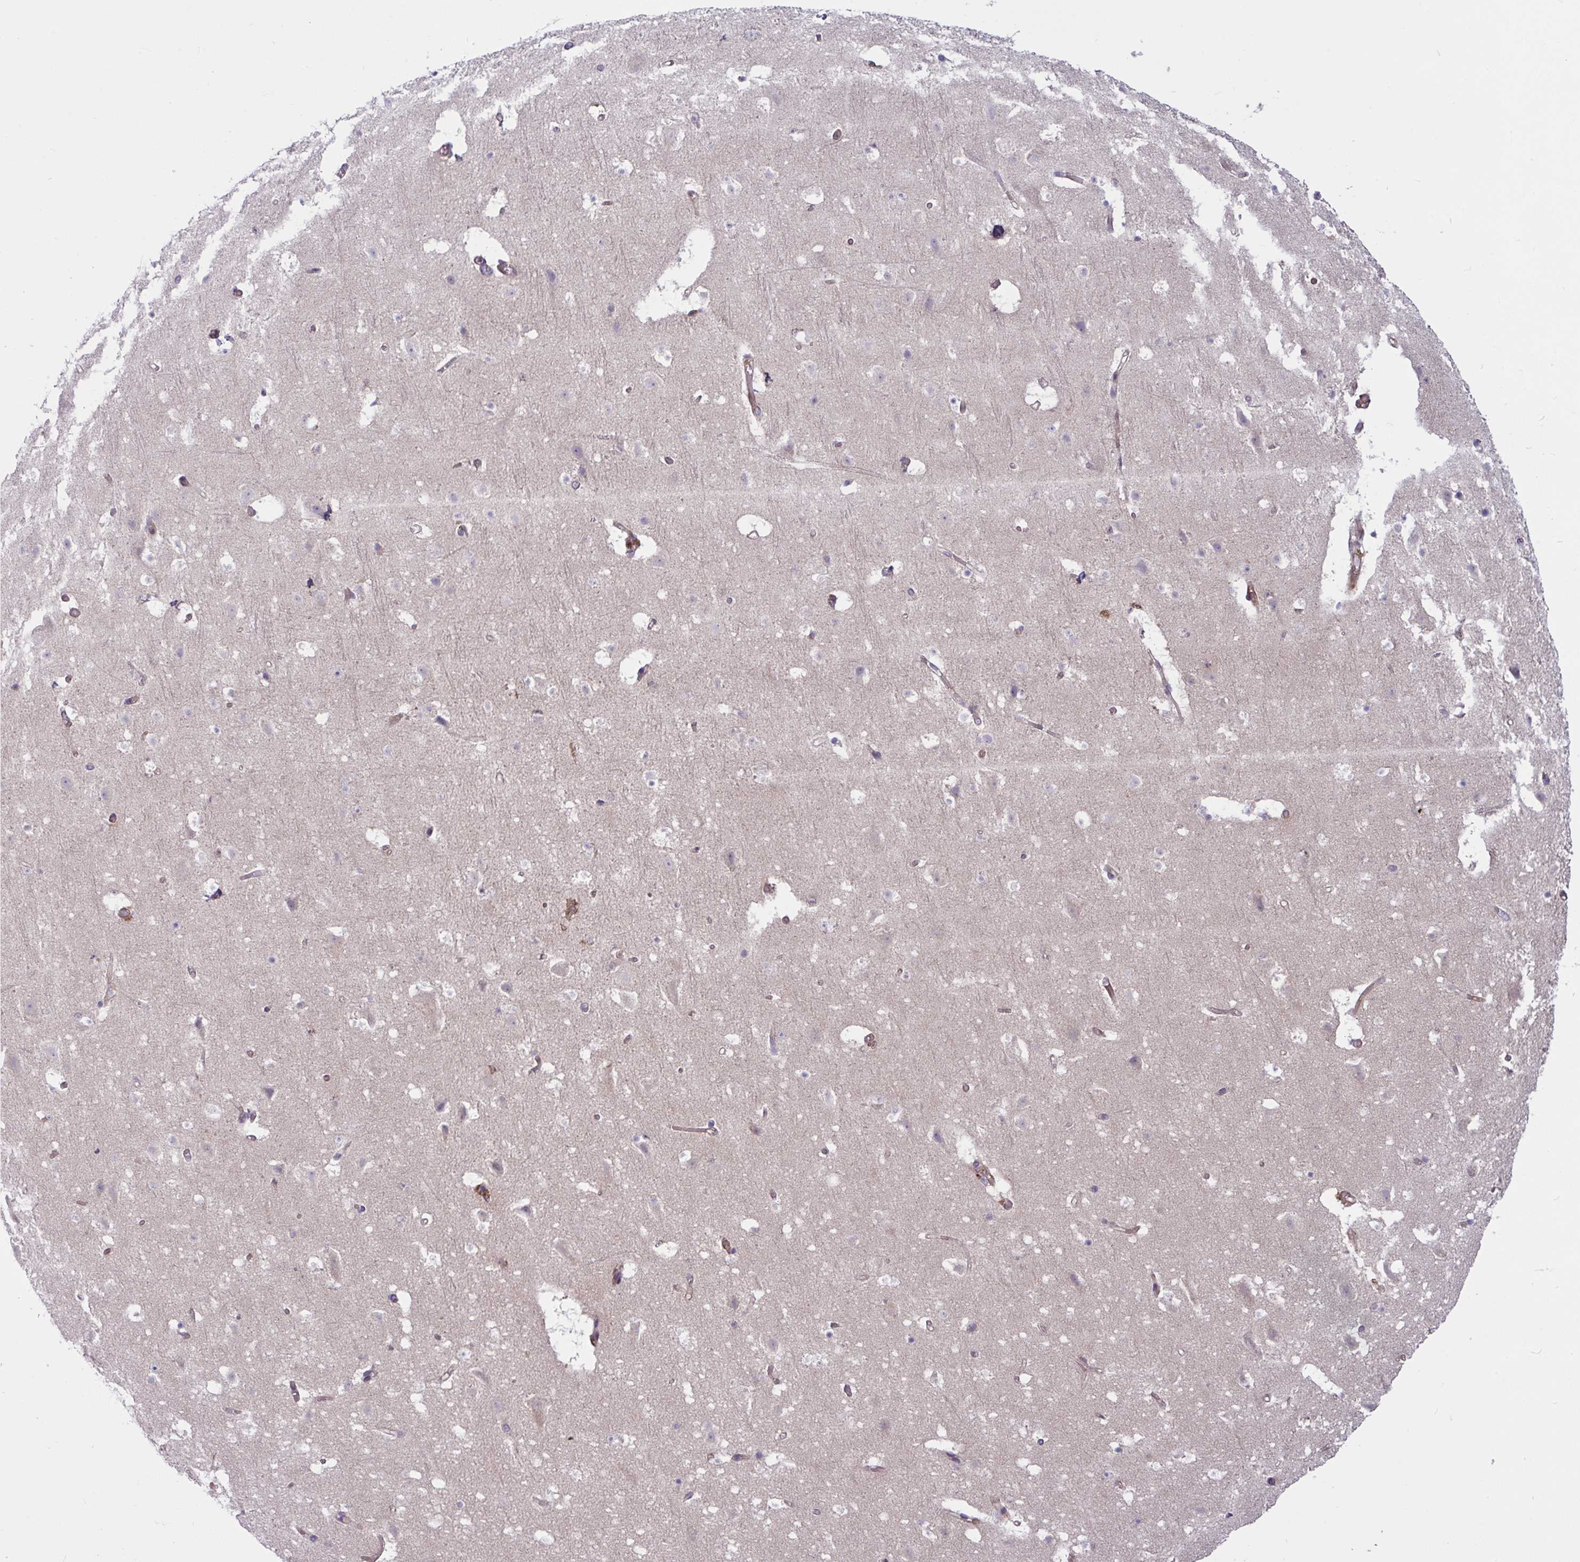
{"staining": {"intensity": "negative", "quantity": "none", "location": "none"}, "tissue": "cerebral cortex", "cell_type": "Endothelial cells", "image_type": "normal", "snomed": [{"axis": "morphology", "description": "Normal tissue, NOS"}, {"axis": "topography", "description": "Cerebral cortex"}], "caption": "Immunohistochemical staining of unremarkable human cerebral cortex exhibits no significant expression in endothelial cells. (Stains: DAB (3,3'-diaminobenzidine) immunohistochemistry with hematoxylin counter stain, Microscopy: brightfield microscopy at high magnification).", "gene": "TANK", "patient": {"sex": "female", "age": 42}}